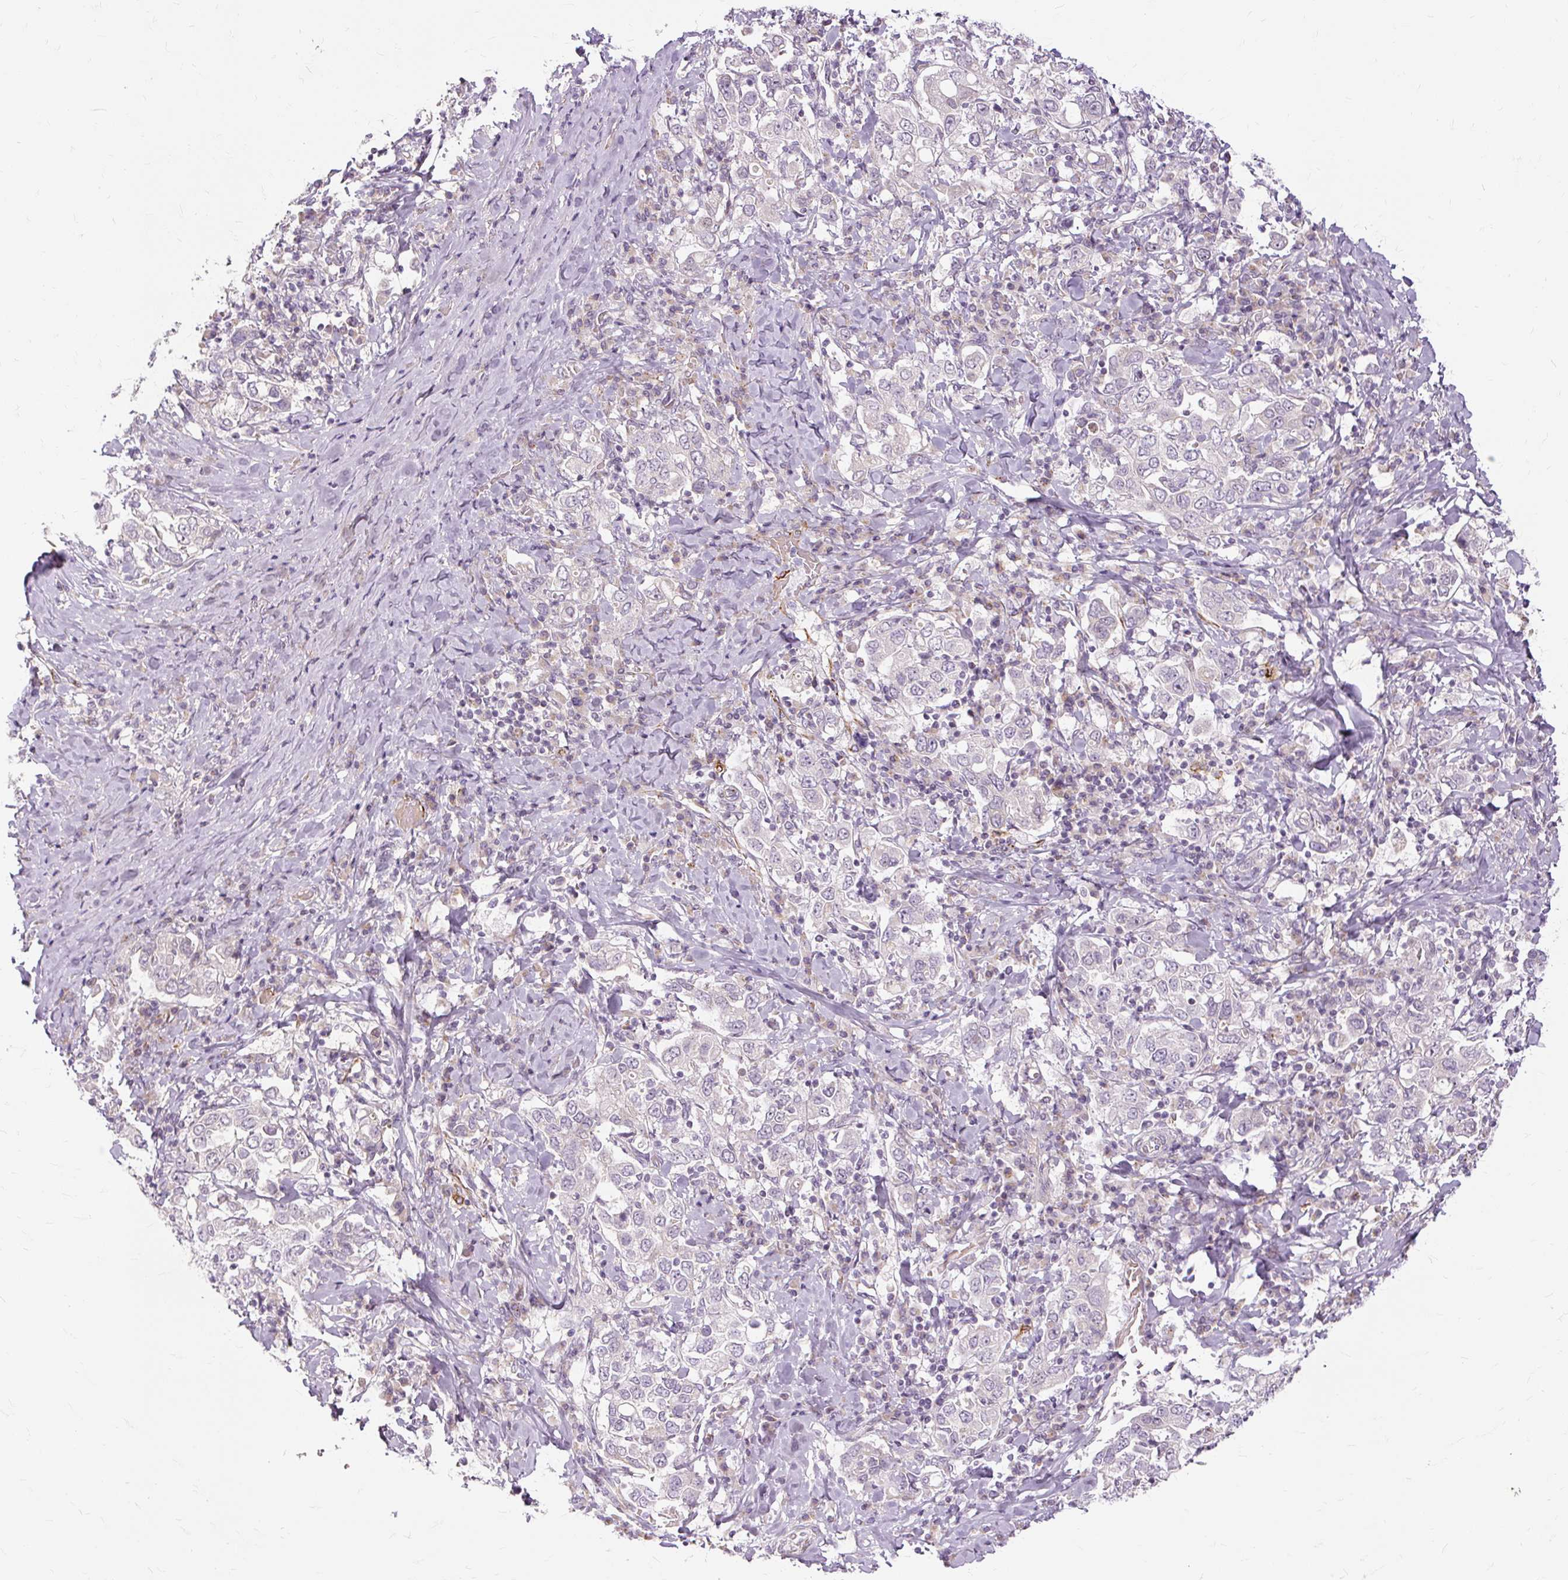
{"staining": {"intensity": "negative", "quantity": "none", "location": "none"}, "tissue": "stomach cancer", "cell_type": "Tumor cells", "image_type": "cancer", "snomed": [{"axis": "morphology", "description": "Adenocarcinoma, NOS"}, {"axis": "topography", "description": "Stomach, upper"}], "caption": "The micrograph demonstrates no significant staining in tumor cells of stomach adenocarcinoma.", "gene": "MMACHC", "patient": {"sex": "male", "age": 62}}